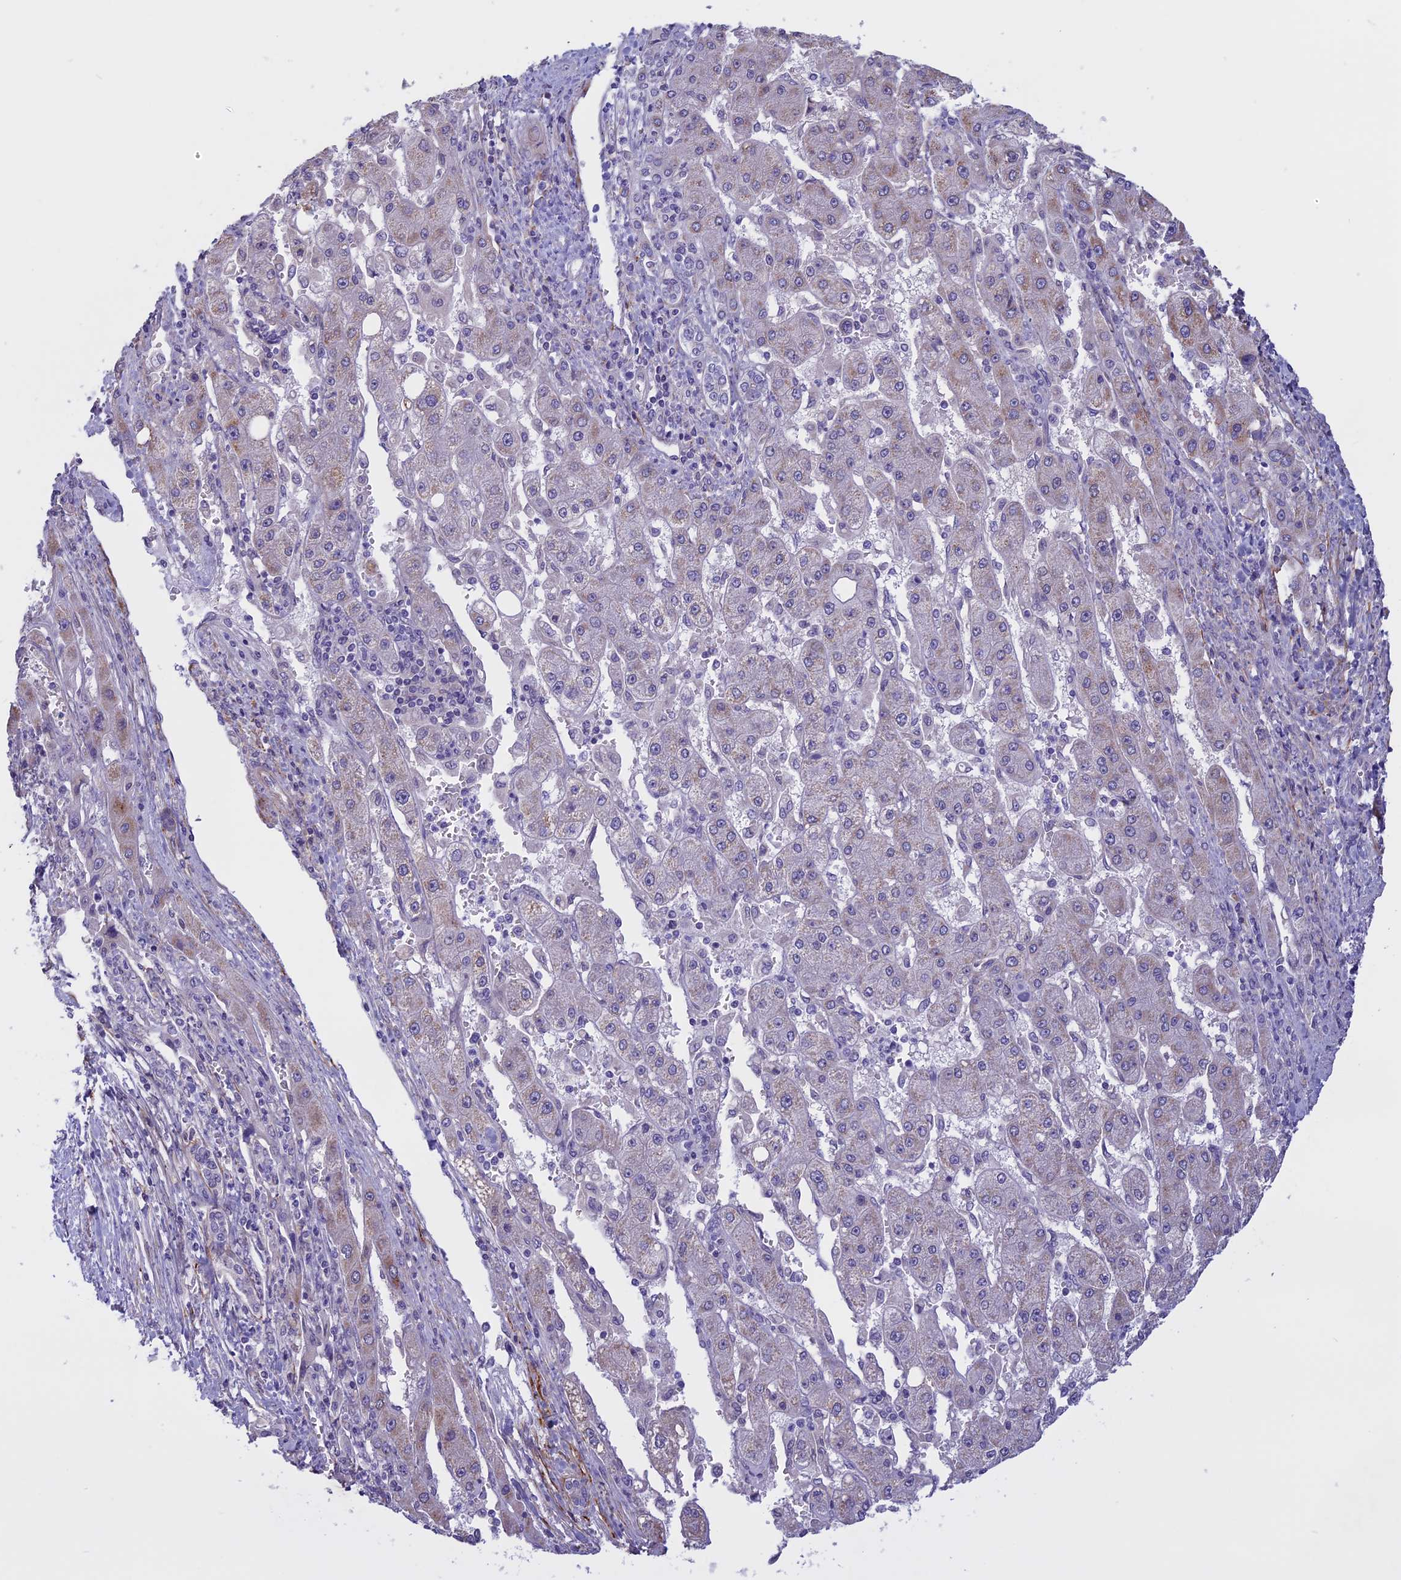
{"staining": {"intensity": "weak", "quantity": "<25%", "location": "cytoplasmic/membranous"}, "tissue": "liver cancer", "cell_type": "Tumor cells", "image_type": "cancer", "snomed": [{"axis": "morphology", "description": "Carcinoma, Hepatocellular, NOS"}, {"axis": "topography", "description": "Liver"}], "caption": "Immunohistochemistry histopathology image of liver hepatocellular carcinoma stained for a protein (brown), which exhibits no expression in tumor cells.", "gene": "SPHKAP", "patient": {"sex": "female", "age": 73}}